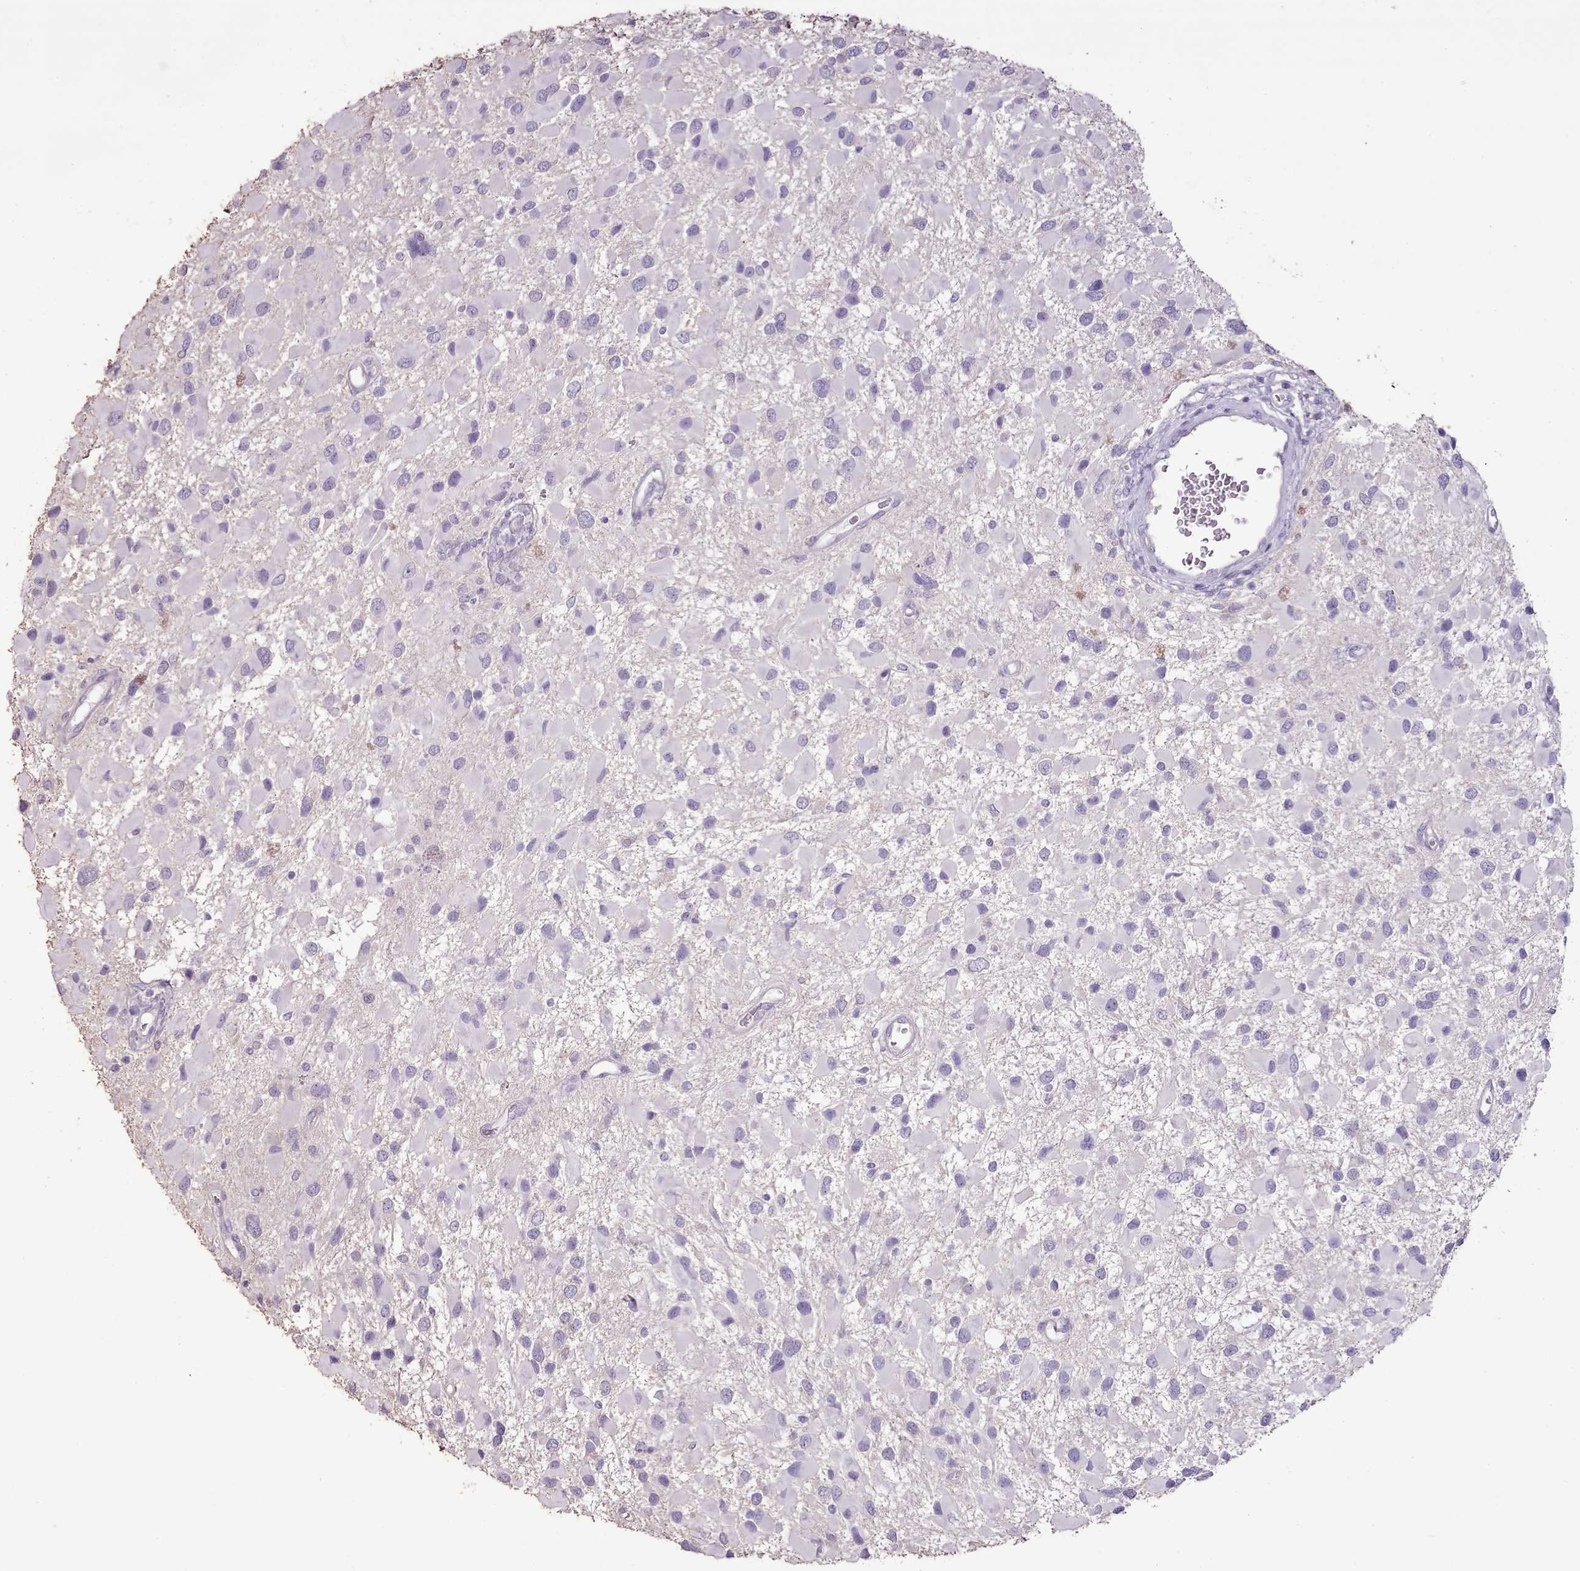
{"staining": {"intensity": "negative", "quantity": "none", "location": "none"}, "tissue": "glioma", "cell_type": "Tumor cells", "image_type": "cancer", "snomed": [{"axis": "morphology", "description": "Glioma, malignant, High grade"}, {"axis": "topography", "description": "Brain"}], "caption": "This is an IHC micrograph of human malignant high-grade glioma. There is no staining in tumor cells.", "gene": "BLOC1S2", "patient": {"sex": "male", "age": 53}}